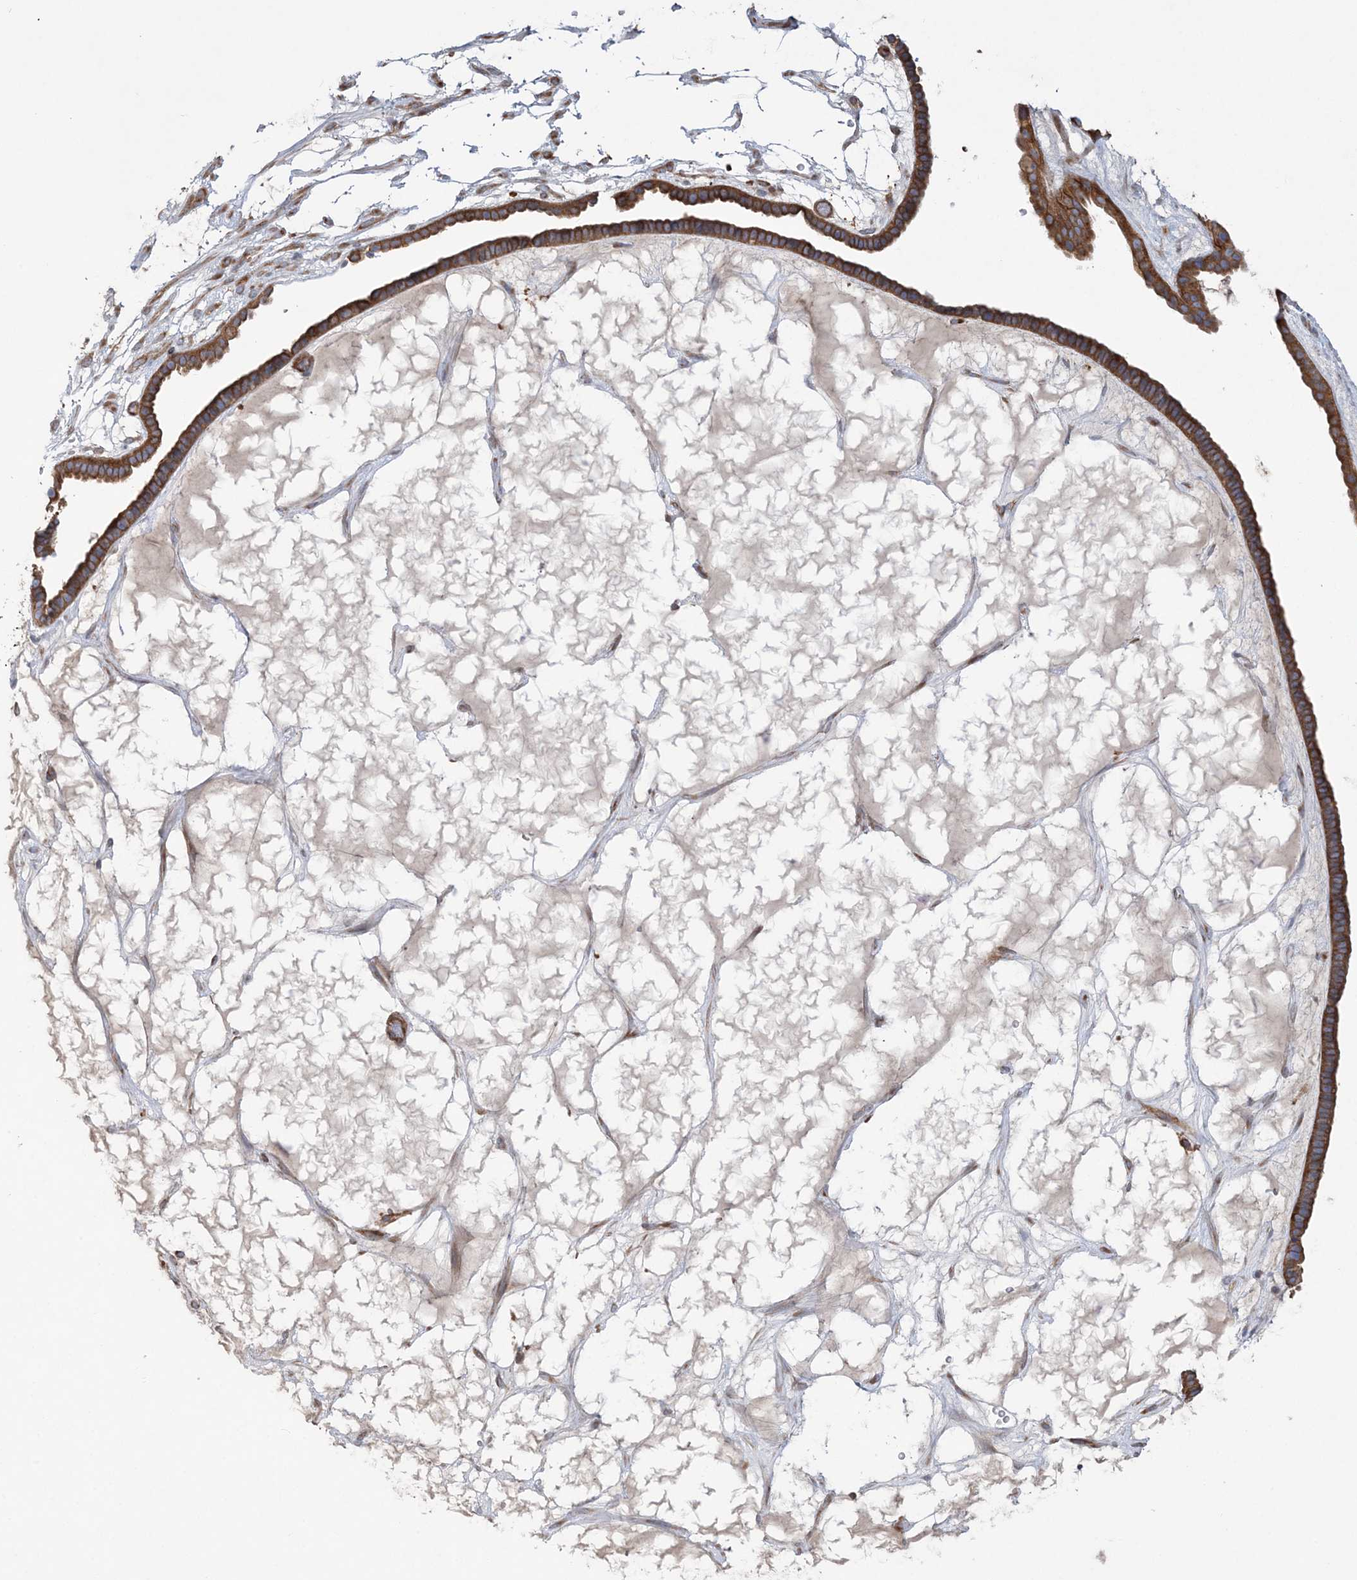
{"staining": {"intensity": "strong", "quantity": ">75%", "location": "cytoplasmic/membranous"}, "tissue": "ovarian cancer", "cell_type": "Tumor cells", "image_type": "cancer", "snomed": [{"axis": "morphology", "description": "Cystadenocarcinoma, serous, NOS"}, {"axis": "topography", "description": "Ovary"}], "caption": "A high amount of strong cytoplasmic/membranous positivity is appreciated in about >75% of tumor cells in ovarian serous cystadenocarcinoma tissue. The protein of interest is stained brown, and the nuclei are stained in blue (DAB (3,3'-diaminobenzidine) IHC with brightfield microscopy, high magnification).", "gene": "TBC1D5", "patient": {"sex": "female", "age": 56}}